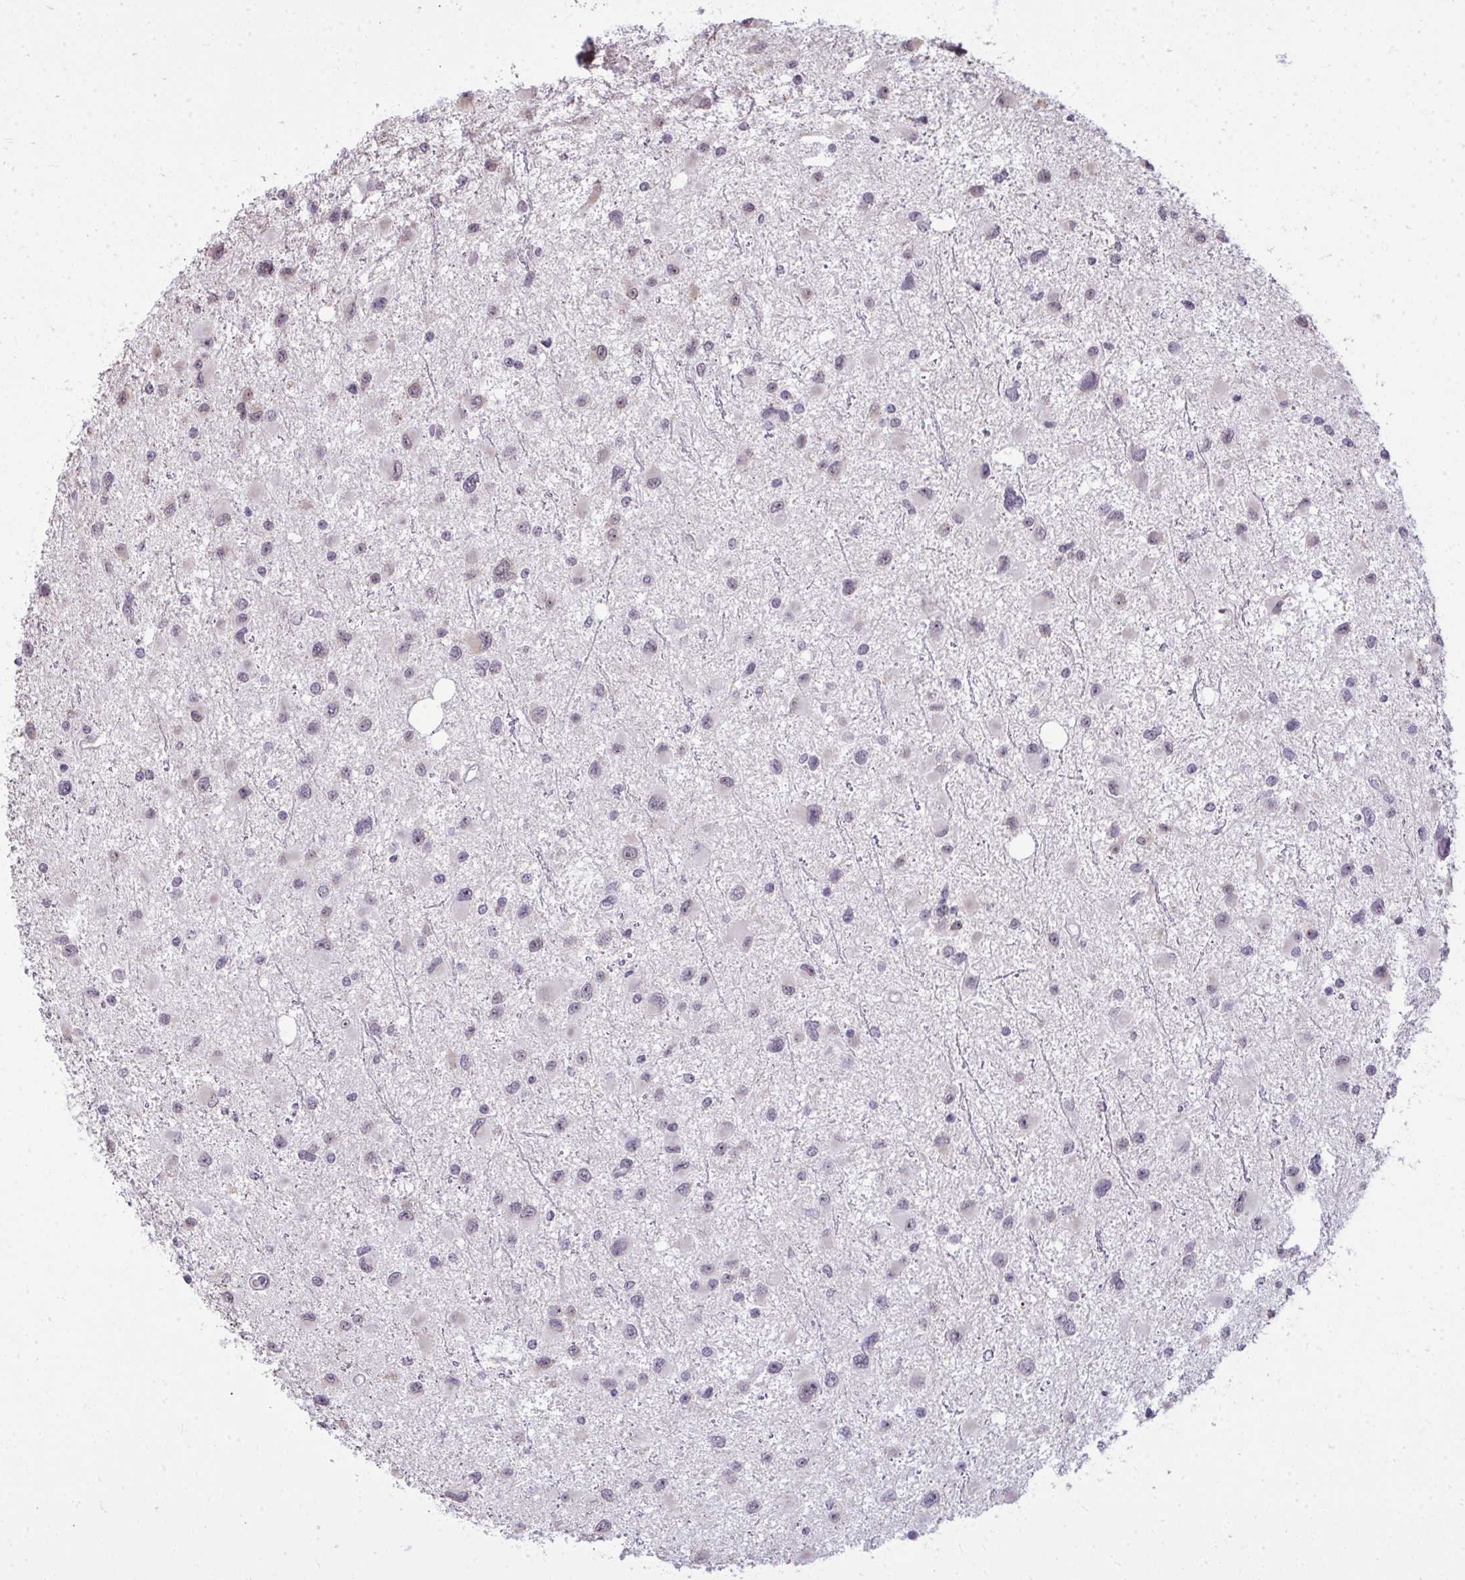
{"staining": {"intensity": "negative", "quantity": "none", "location": "none"}, "tissue": "glioma", "cell_type": "Tumor cells", "image_type": "cancer", "snomed": [{"axis": "morphology", "description": "Glioma, malignant, Low grade"}, {"axis": "topography", "description": "Brain"}], "caption": "Tumor cells show no significant protein staining in glioma.", "gene": "NPPA", "patient": {"sex": "female", "age": 32}}